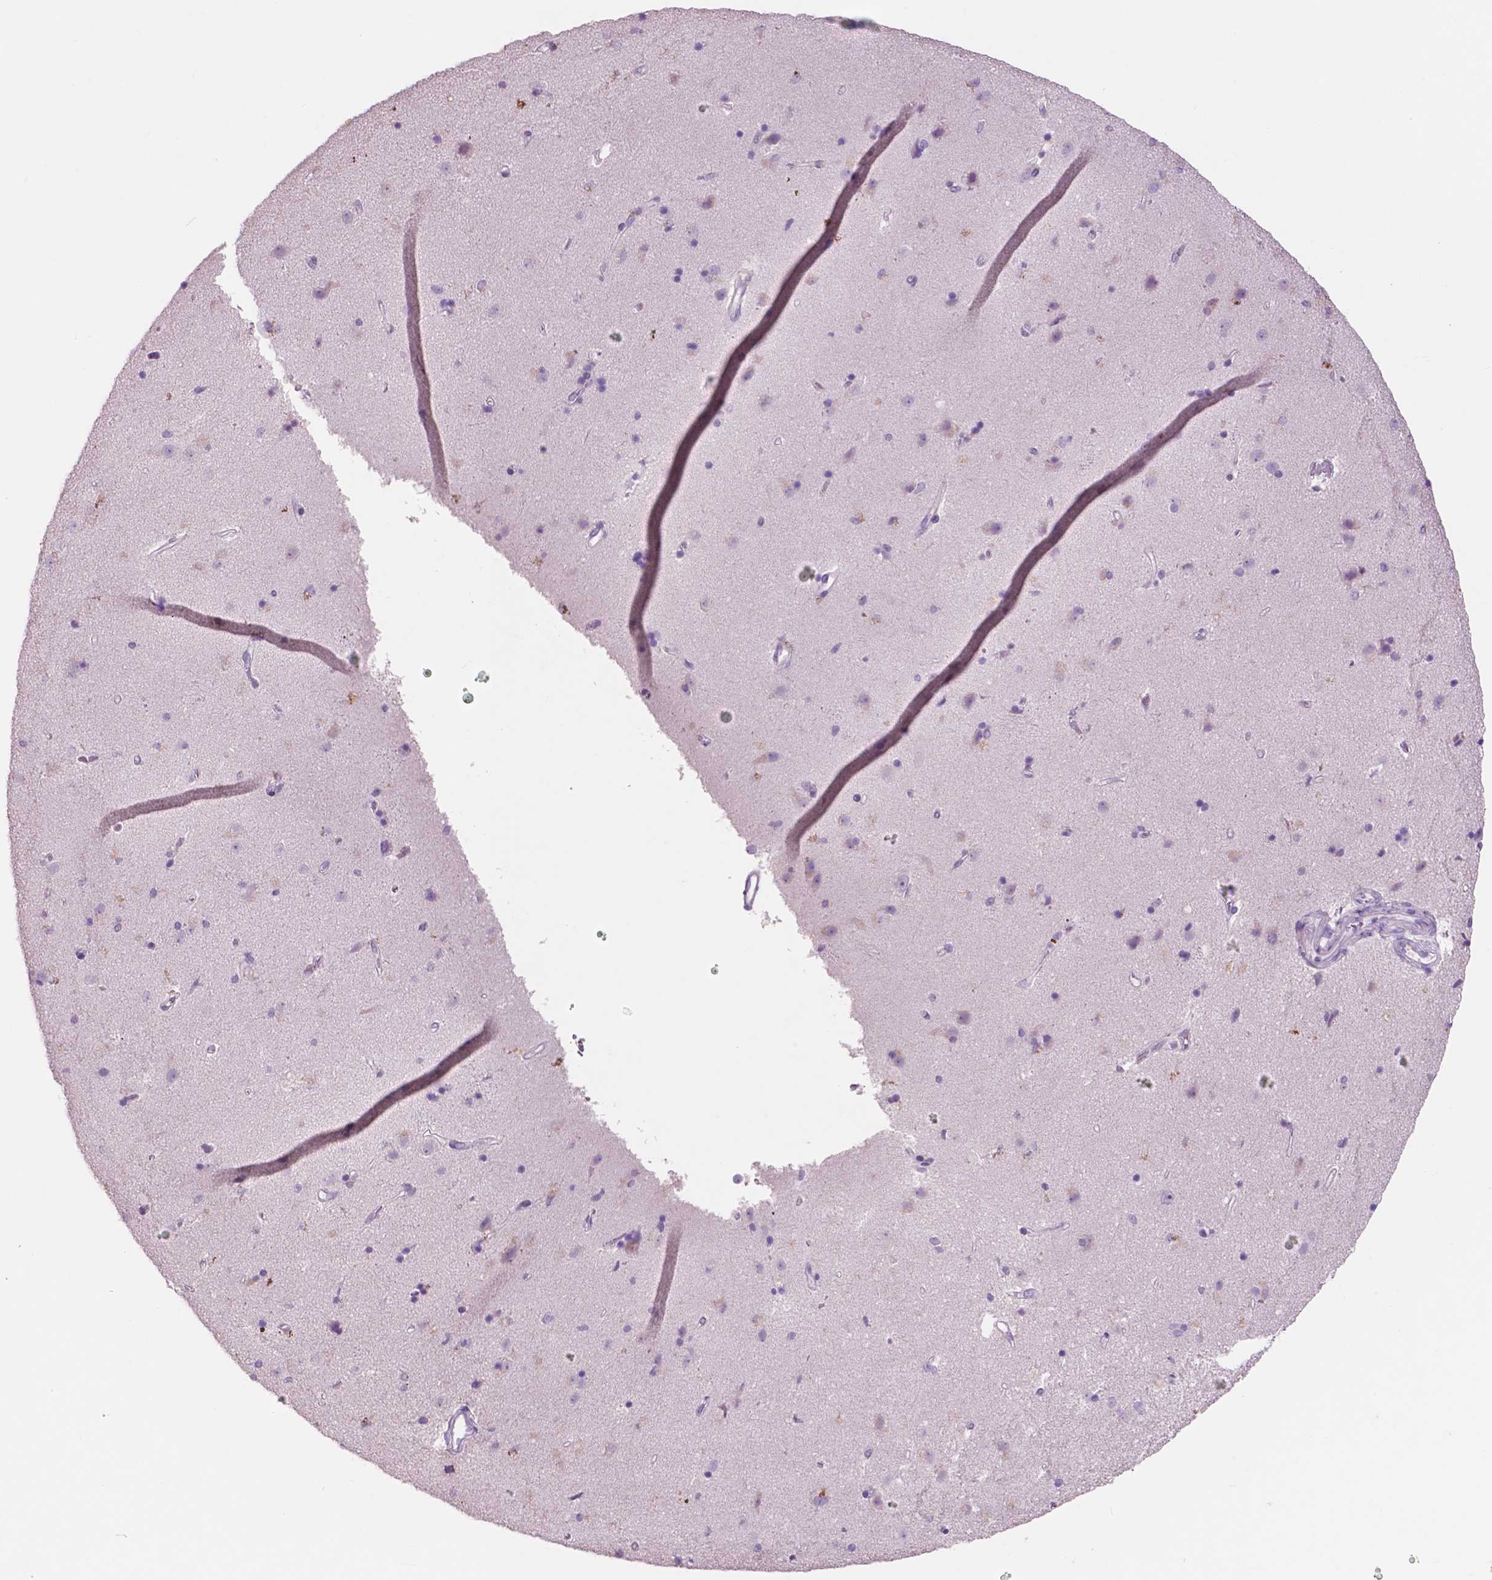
{"staining": {"intensity": "negative", "quantity": "none", "location": "none"}, "tissue": "caudate", "cell_type": "Glial cells", "image_type": "normal", "snomed": [{"axis": "morphology", "description": "Normal tissue, NOS"}, {"axis": "topography", "description": "Lateral ventricle wall"}], "caption": "Immunohistochemical staining of benign caudate exhibits no significant staining in glial cells.", "gene": "IDO1", "patient": {"sex": "female", "age": 71}}